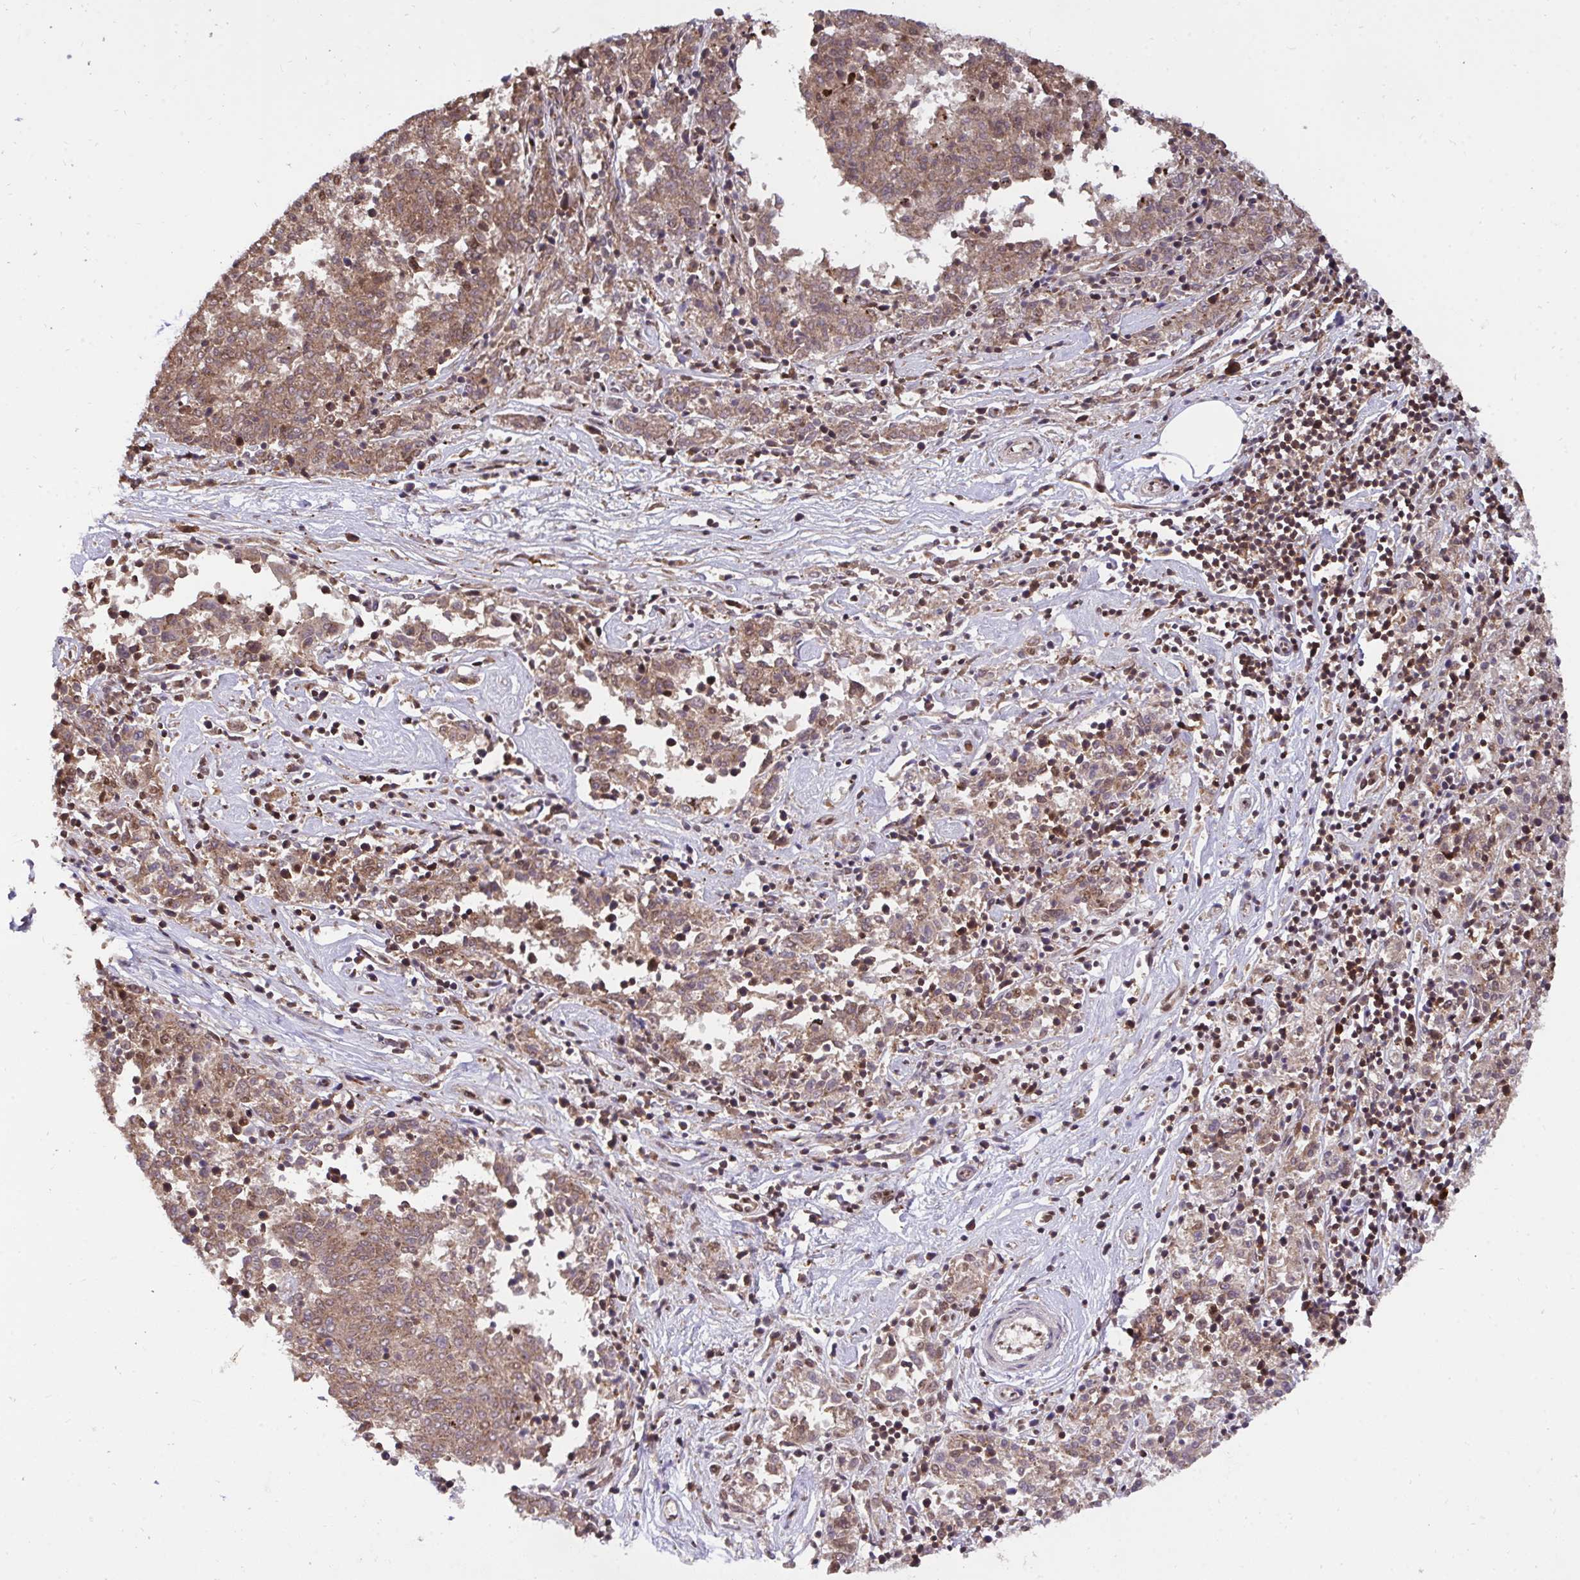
{"staining": {"intensity": "moderate", "quantity": ">75%", "location": "cytoplasmic/membranous,nuclear"}, "tissue": "melanoma", "cell_type": "Tumor cells", "image_type": "cancer", "snomed": [{"axis": "morphology", "description": "Malignant melanoma, NOS"}, {"axis": "topography", "description": "Skin"}], "caption": "Brown immunohistochemical staining in melanoma reveals moderate cytoplasmic/membranous and nuclear staining in approximately >75% of tumor cells.", "gene": "HNRNPL", "patient": {"sex": "female", "age": 72}}